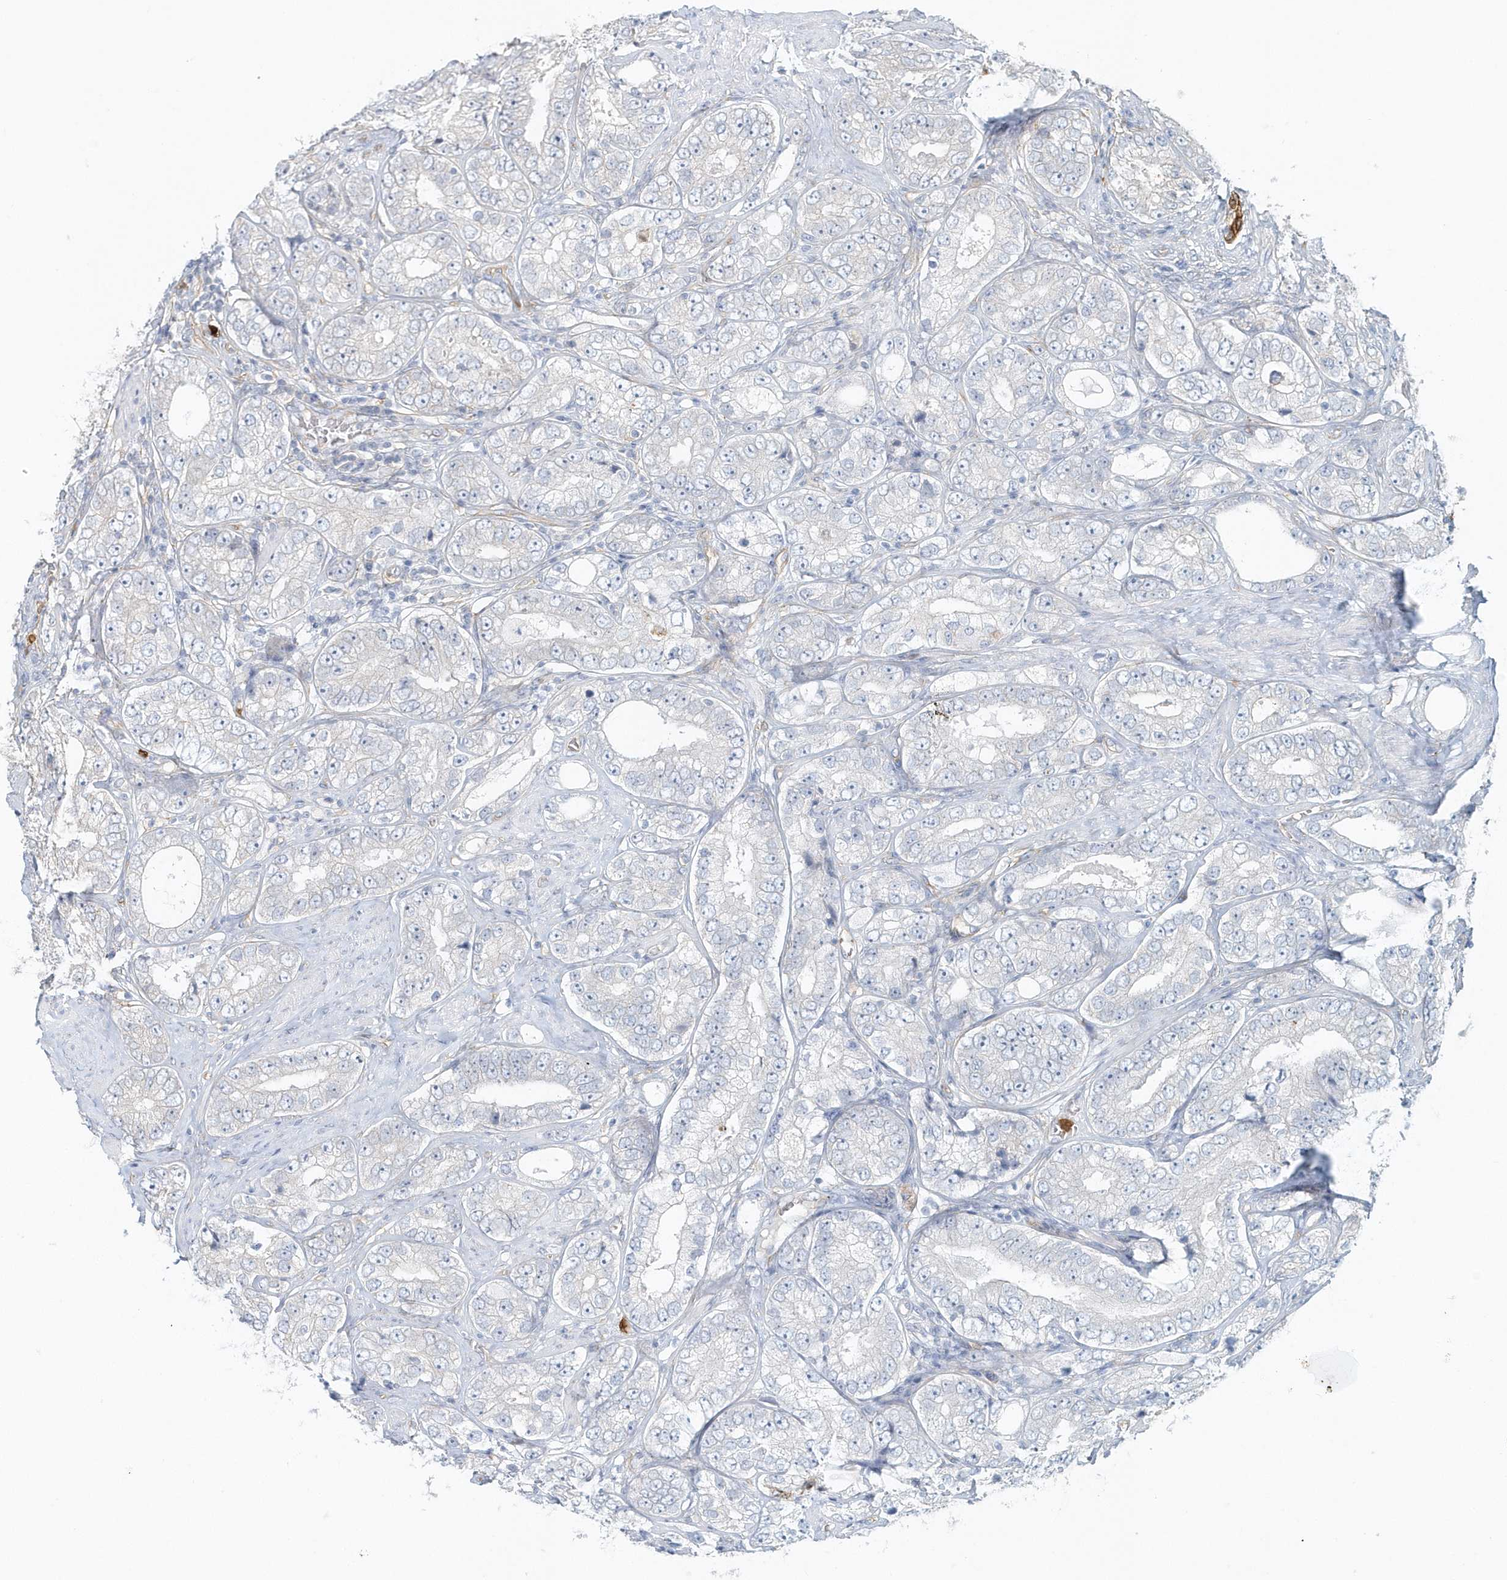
{"staining": {"intensity": "negative", "quantity": "none", "location": "none"}, "tissue": "prostate cancer", "cell_type": "Tumor cells", "image_type": "cancer", "snomed": [{"axis": "morphology", "description": "Adenocarcinoma, High grade"}, {"axis": "topography", "description": "Prostate"}], "caption": "IHC photomicrograph of neoplastic tissue: prostate high-grade adenocarcinoma stained with DAB shows no significant protein staining in tumor cells. (Stains: DAB immunohistochemistry with hematoxylin counter stain, Microscopy: brightfield microscopy at high magnification).", "gene": "DNAH1", "patient": {"sex": "male", "age": 56}}